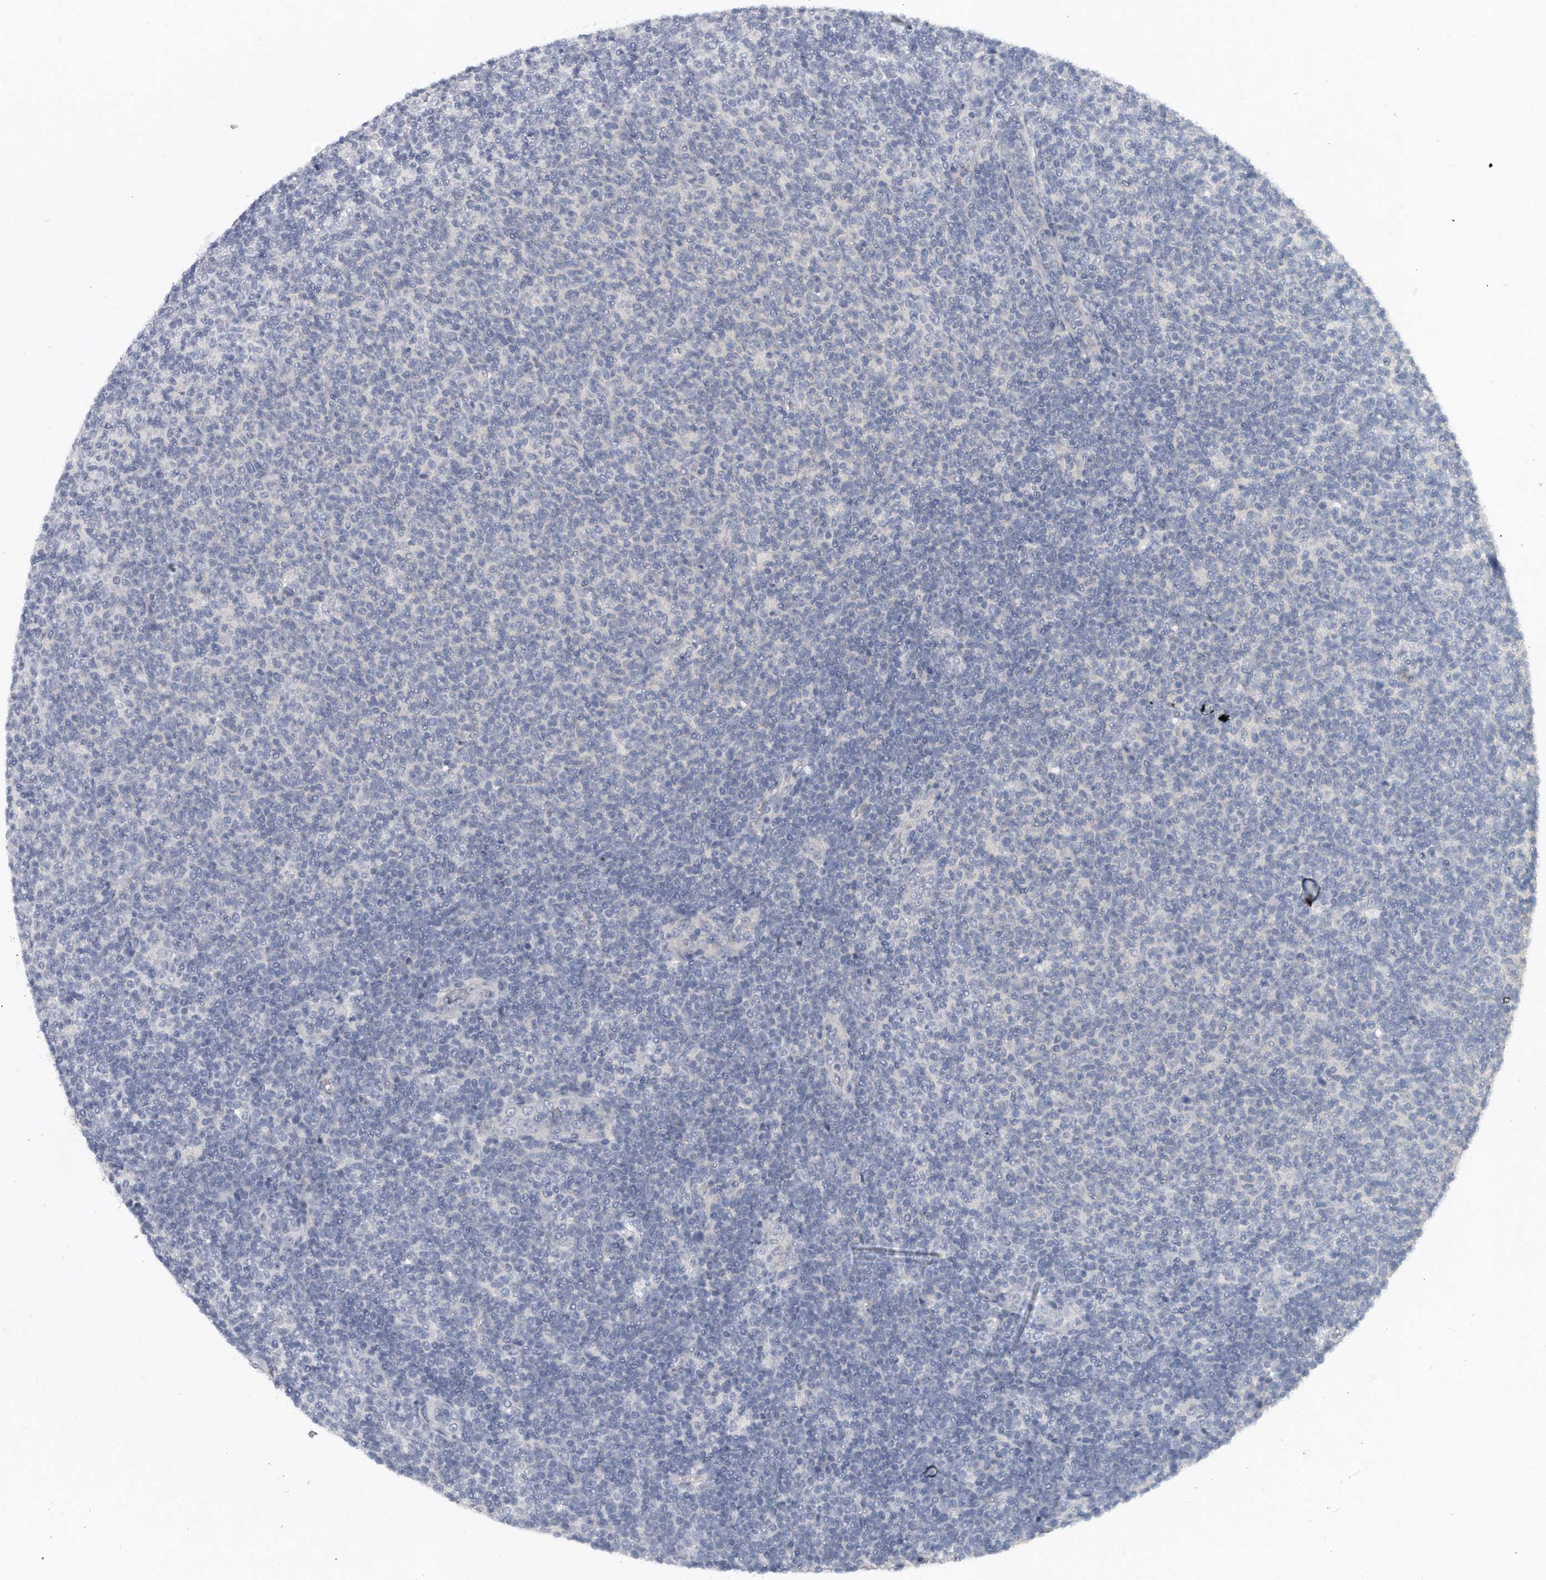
{"staining": {"intensity": "negative", "quantity": "none", "location": "none"}, "tissue": "lymphoma", "cell_type": "Tumor cells", "image_type": "cancer", "snomed": [{"axis": "morphology", "description": "Malignant lymphoma, non-Hodgkin's type, Low grade"}, {"axis": "topography", "description": "Lymph node"}], "caption": "An immunohistochemistry (IHC) image of low-grade malignant lymphoma, non-Hodgkin's type is shown. There is no staining in tumor cells of low-grade malignant lymphoma, non-Hodgkin's type. (DAB (3,3'-diaminobenzidine) IHC, high magnification).", "gene": "KLHL7", "patient": {"sex": "male", "age": 66}}